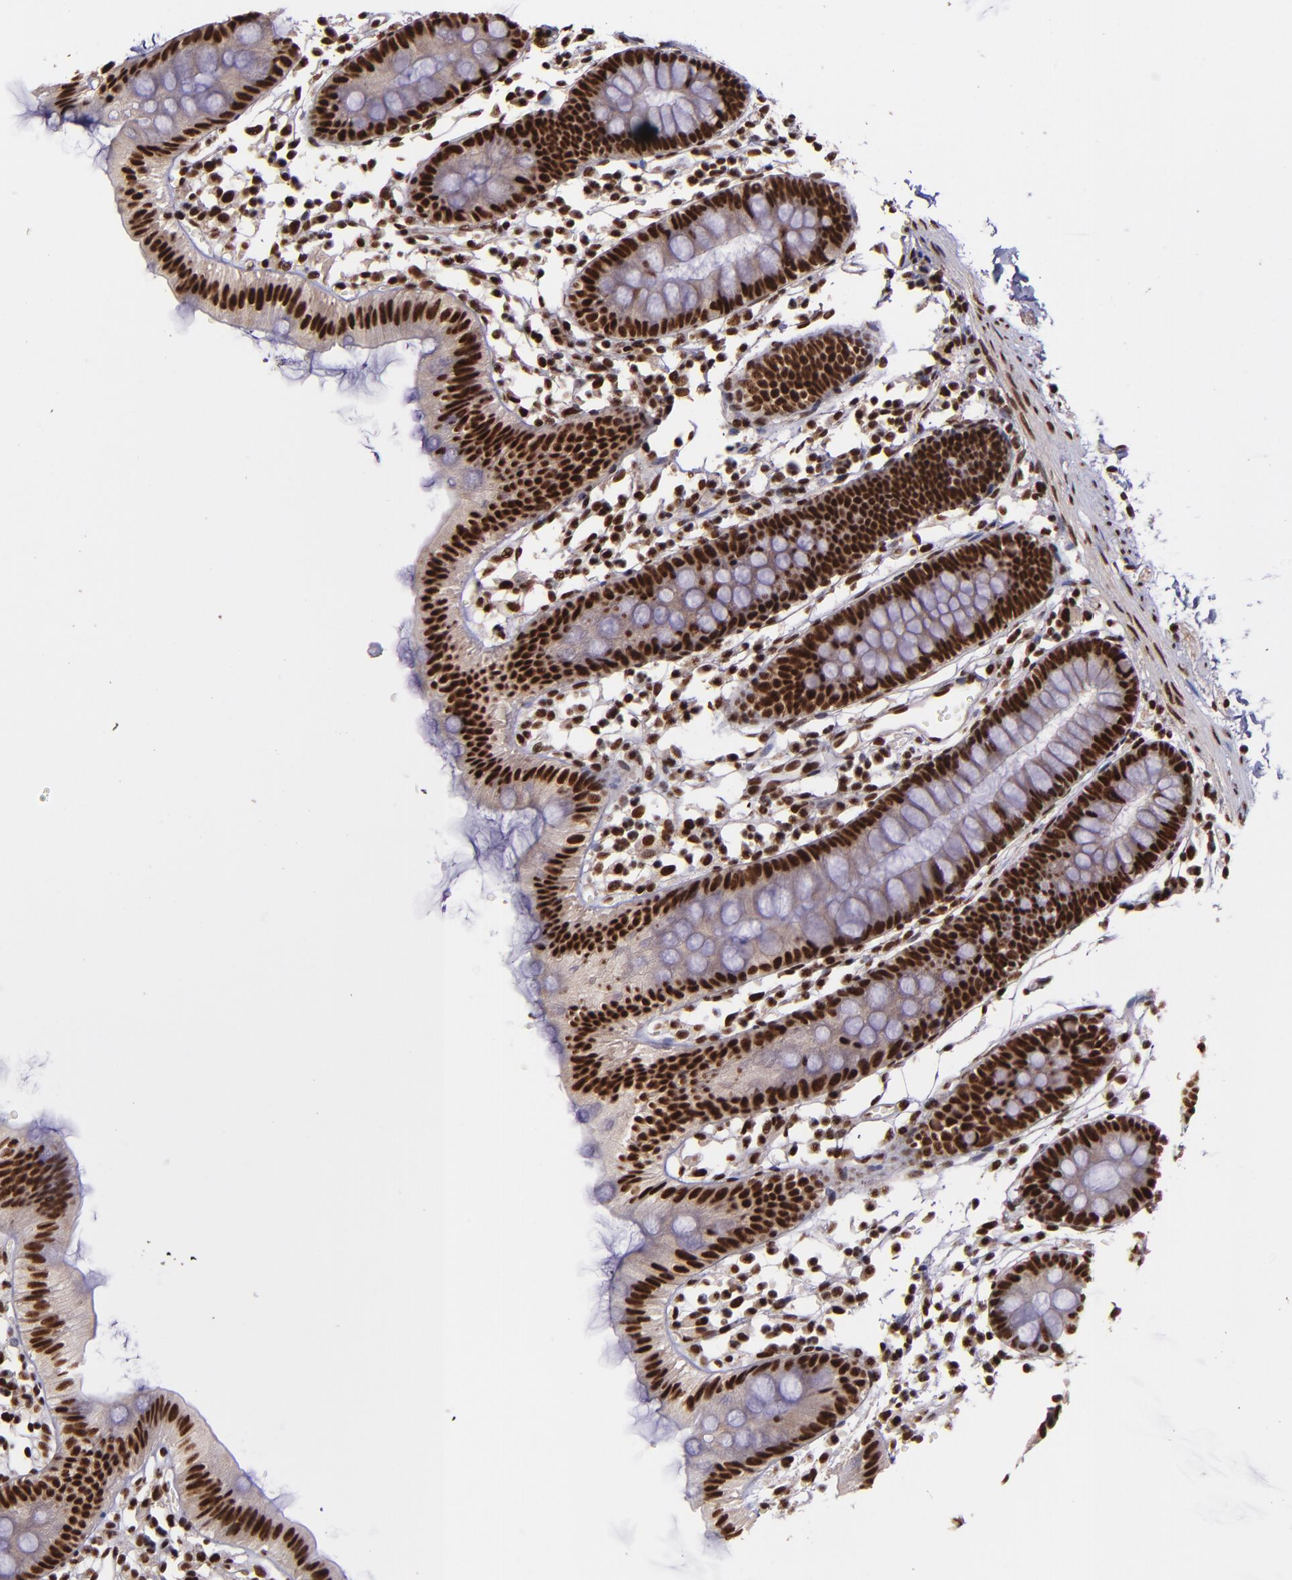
{"staining": {"intensity": "strong", "quantity": ">75%", "location": "nuclear"}, "tissue": "colon", "cell_type": "Endothelial cells", "image_type": "normal", "snomed": [{"axis": "morphology", "description": "Normal tissue, NOS"}, {"axis": "topography", "description": "Colon"}], "caption": "The immunohistochemical stain labels strong nuclear positivity in endothelial cells of normal colon. Nuclei are stained in blue.", "gene": "PQBP1", "patient": {"sex": "male", "age": 14}}